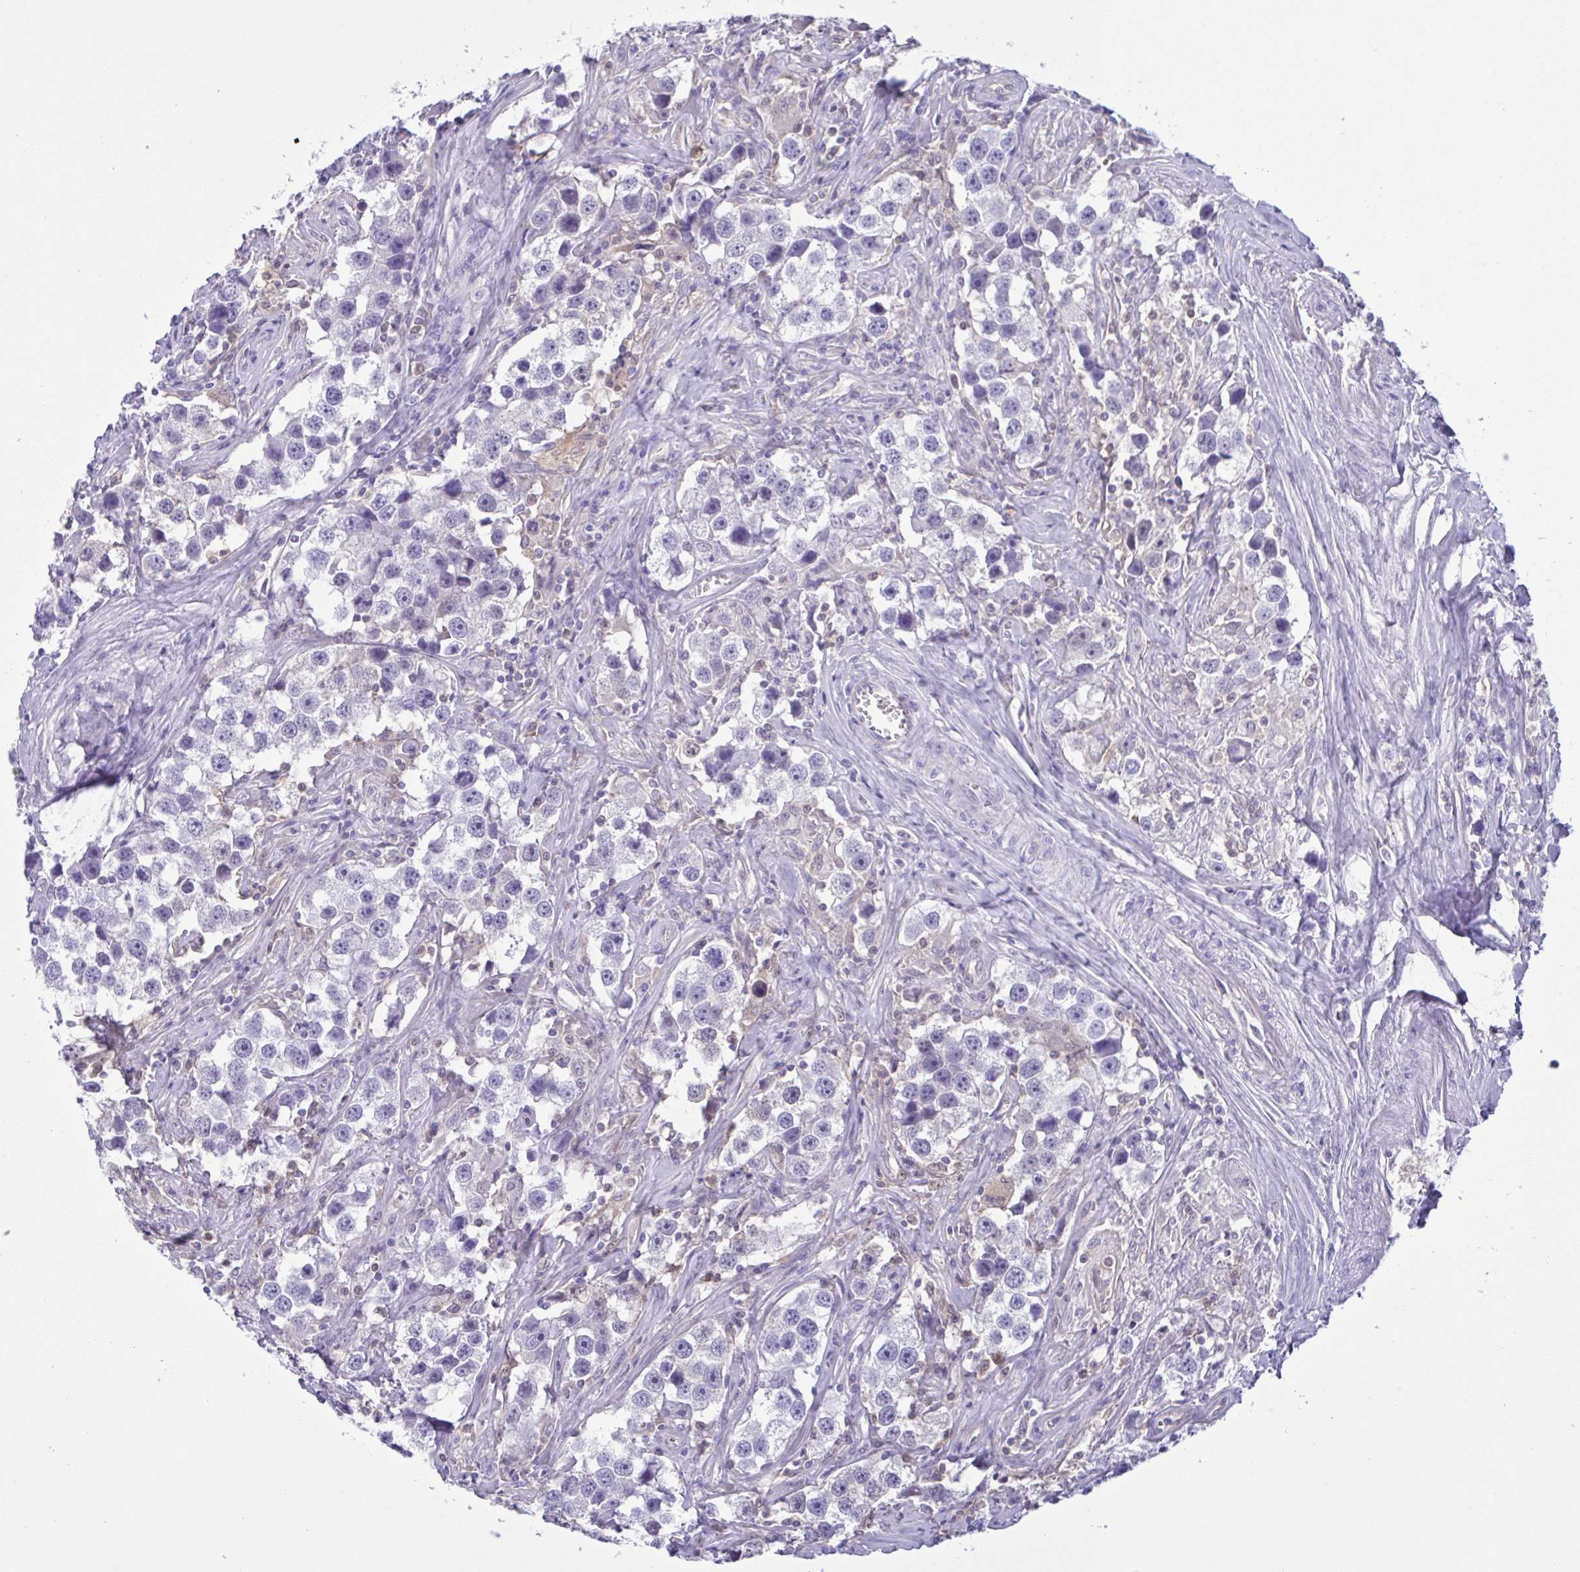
{"staining": {"intensity": "negative", "quantity": "none", "location": "none"}, "tissue": "testis cancer", "cell_type": "Tumor cells", "image_type": "cancer", "snomed": [{"axis": "morphology", "description": "Seminoma, NOS"}, {"axis": "topography", "description": "Testis"}], "caption": "The image reveals no significant positivity in tumor cells of testis cancer (seminoma).", "gene": "LDHC", "patient": {"sex": "male", "age": 49}}